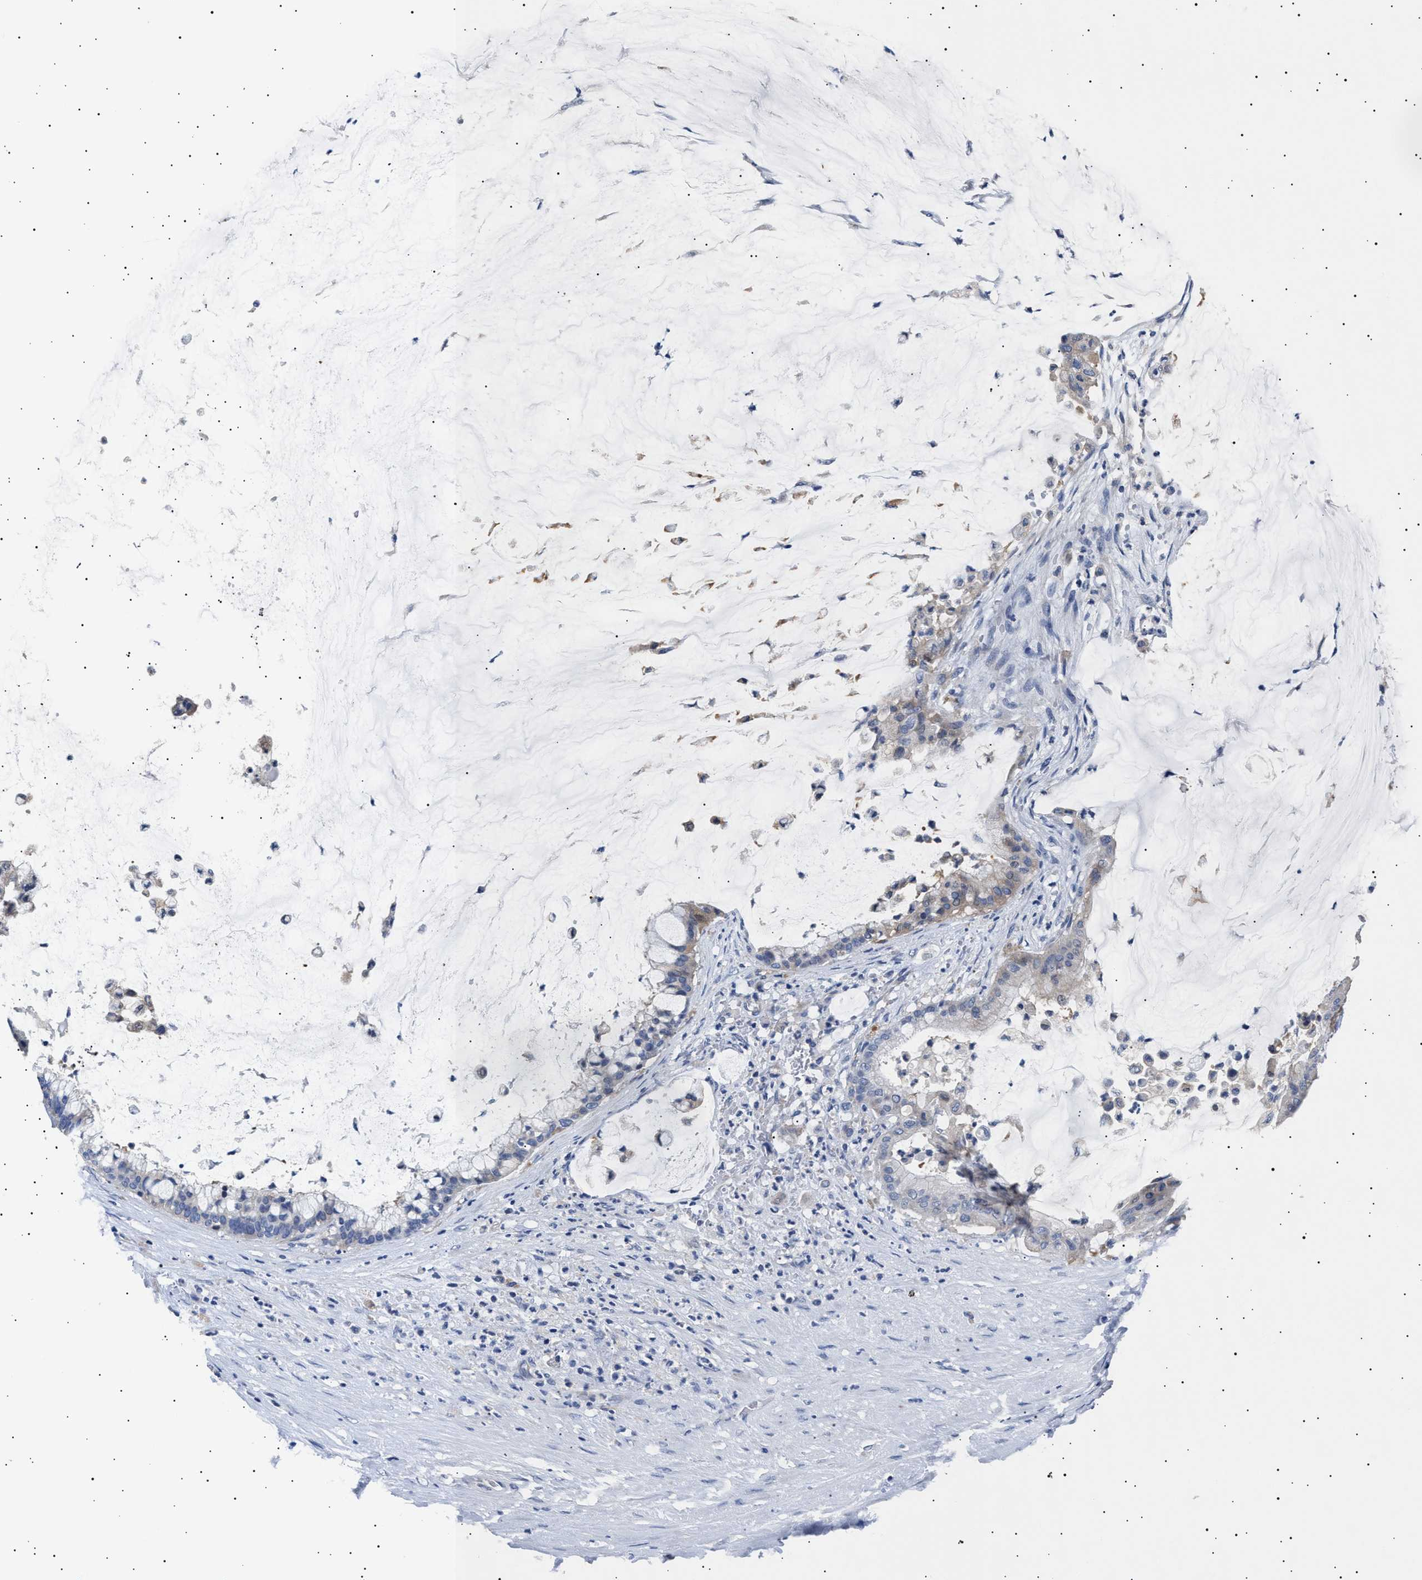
{"staining": {"intensity": "weak", "quantity": "<25%", "location": "cytoplasmic/membranous"}, "tissue": "pancreatic cancer", "cell_type": "Tumor cells", "image_type": "cancer", "snomed": [{"axis": "morphology", "description": "Adenocarcinoma, NOS"}, {"axis": "topography", "description": "Pancreas"}], "caption": "This is a histopathology image of immunohistochemistry (IHC) staining of pancreatic cancer, which shows no expression in tumor cells.", "gene": "HEMGN", "patient": {"sex": "male", "age": 41}}